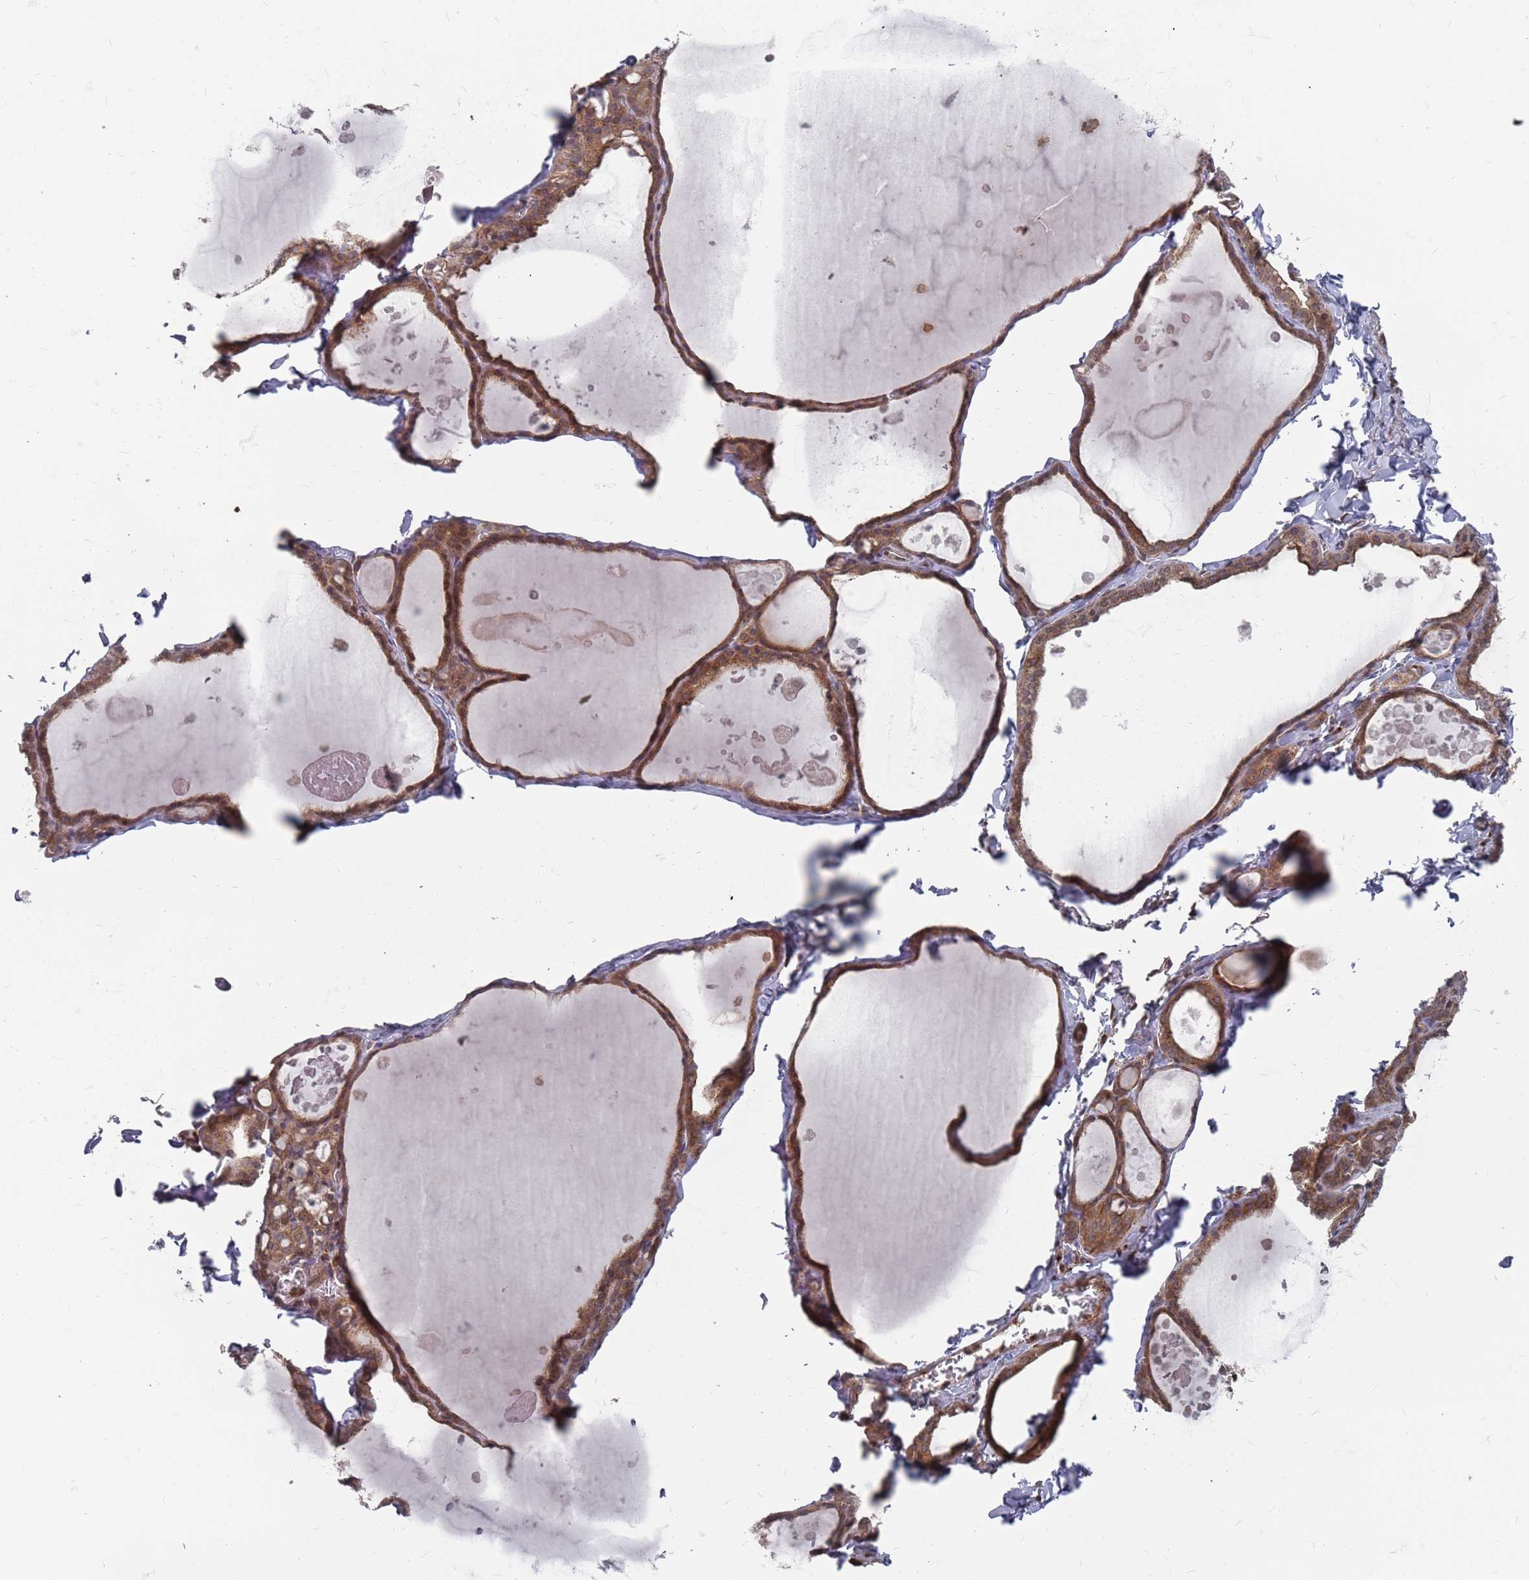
{"staining": {"intensity": "moderate", "quantity": ">75%", "location": "cytoplasmic/membranous,nuclear"}, "tissue": "thyroid gland", "cell_type": "Glandular cells", "image_type": "normal", "snomed": [{"axis": "morphology", "description": "Normal tissue, NOS"}, {"axis": "topography", "description": "Thyroid gland"}], "caption": "Brown immunohistochemical staining in unremarkable human thyroid gland displays moderate cytoplasmic/membranous,nuclear staining in about >75% of glandular cells.", "gene": "FMO4", "patient": {"sex": "male", "age": 56}}